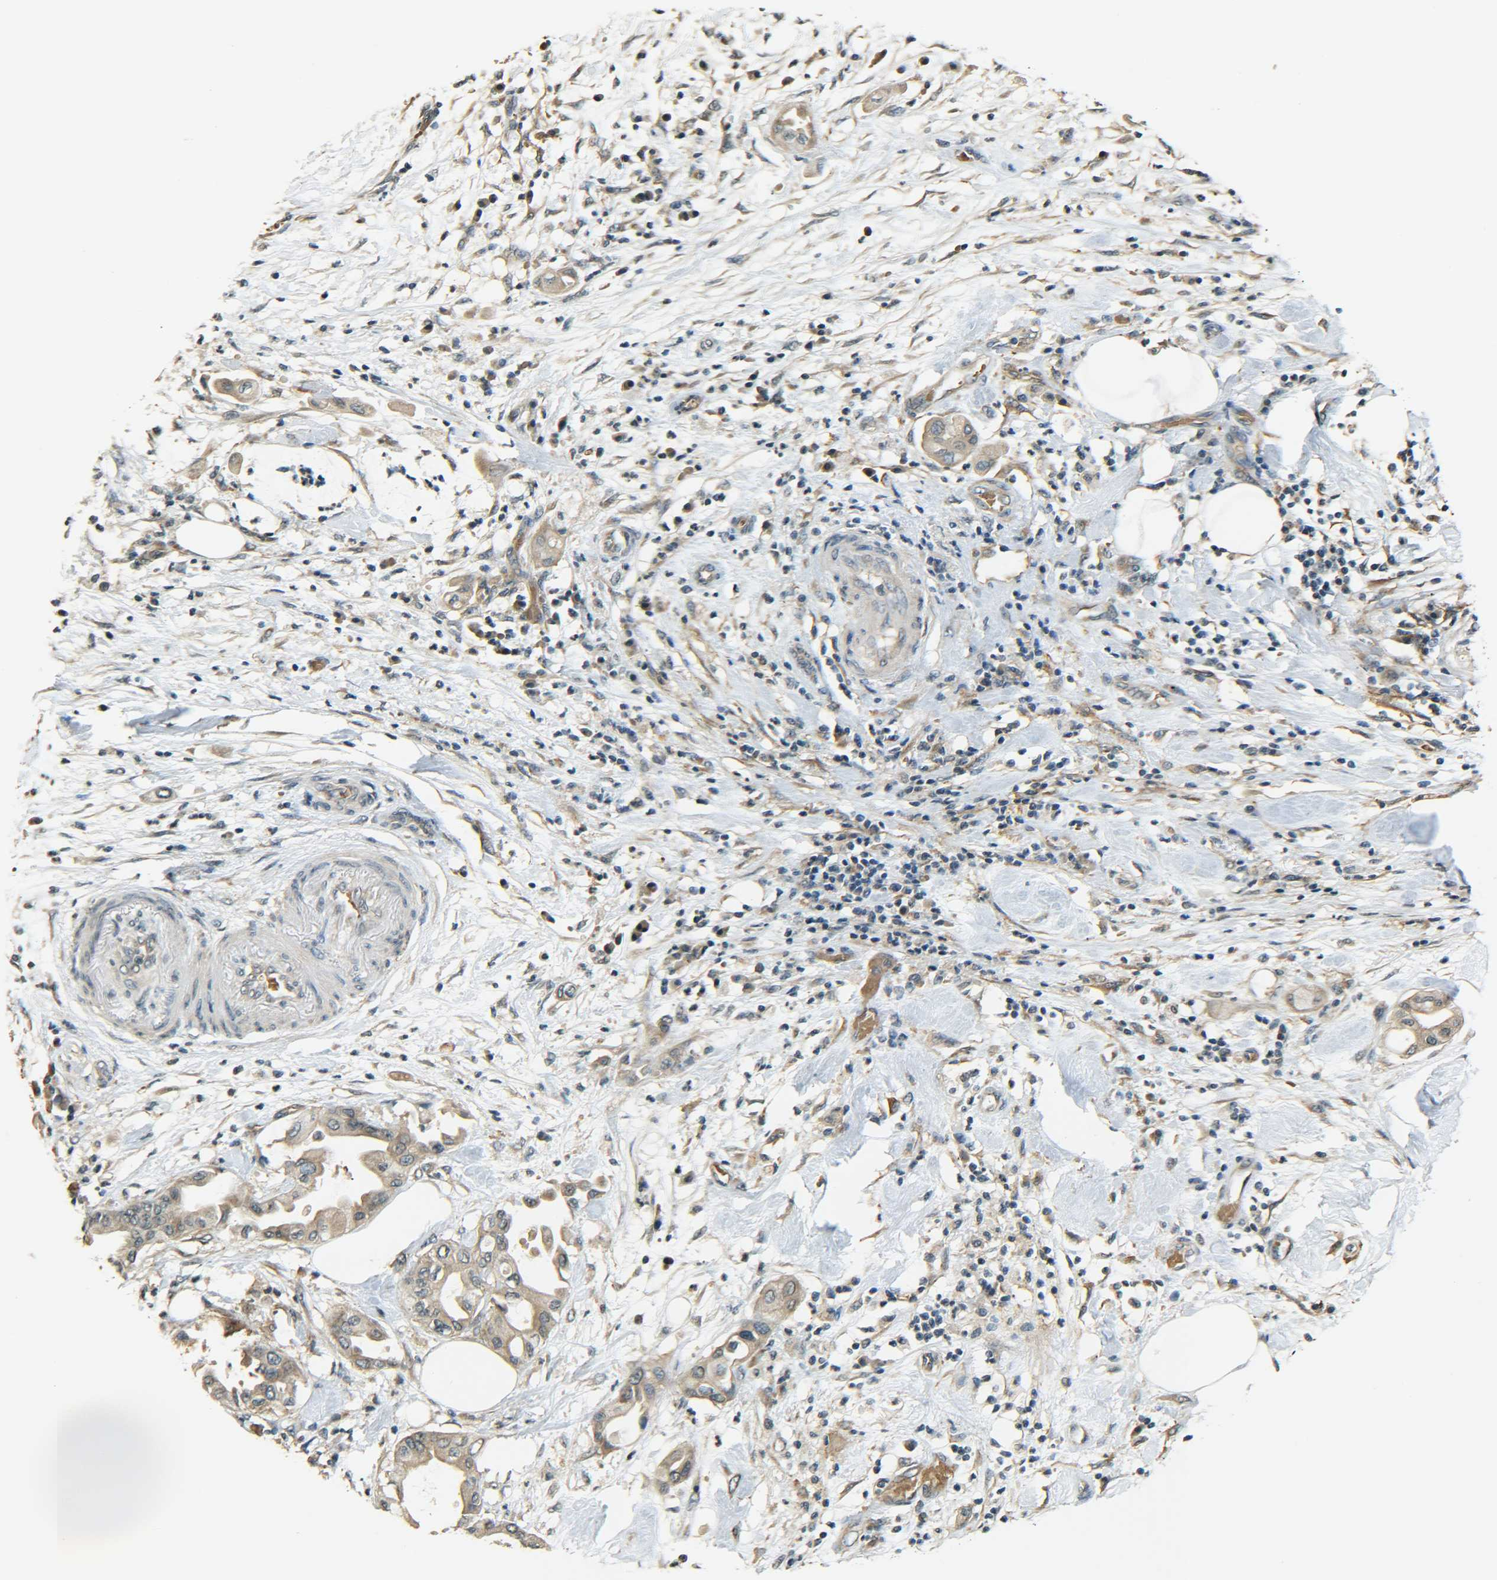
{"staining": {"intensity": "moderate", "quantity": ">75%", "location": "cytoplasmic/membranous"}, "tissue": "pancreatic cancer", "cell_type": "Tumor cells", "image_type": "cancer", "snomed": [{"axis": "morphology", "description": "Adenocarcinoma, NOS"}, {"axis": "morphology", "description": "Adenocarcinoma, metastatic, NOS"}, {"axis": "topography", "description": "Lymph node"}, {"axis": "topography", "description": "Pancreas"}, {"axis": "topography", "description": "Duodenum"}], "caption": "Human pancreatic metastatic adenocarcinoma stained with a brown dye exhibits moderate cytoplasmic/membranous positive positivity in approximately >75% of tumor cells.", "gene": "DAB2", "patient": {"sex": "female", "age": 64}}